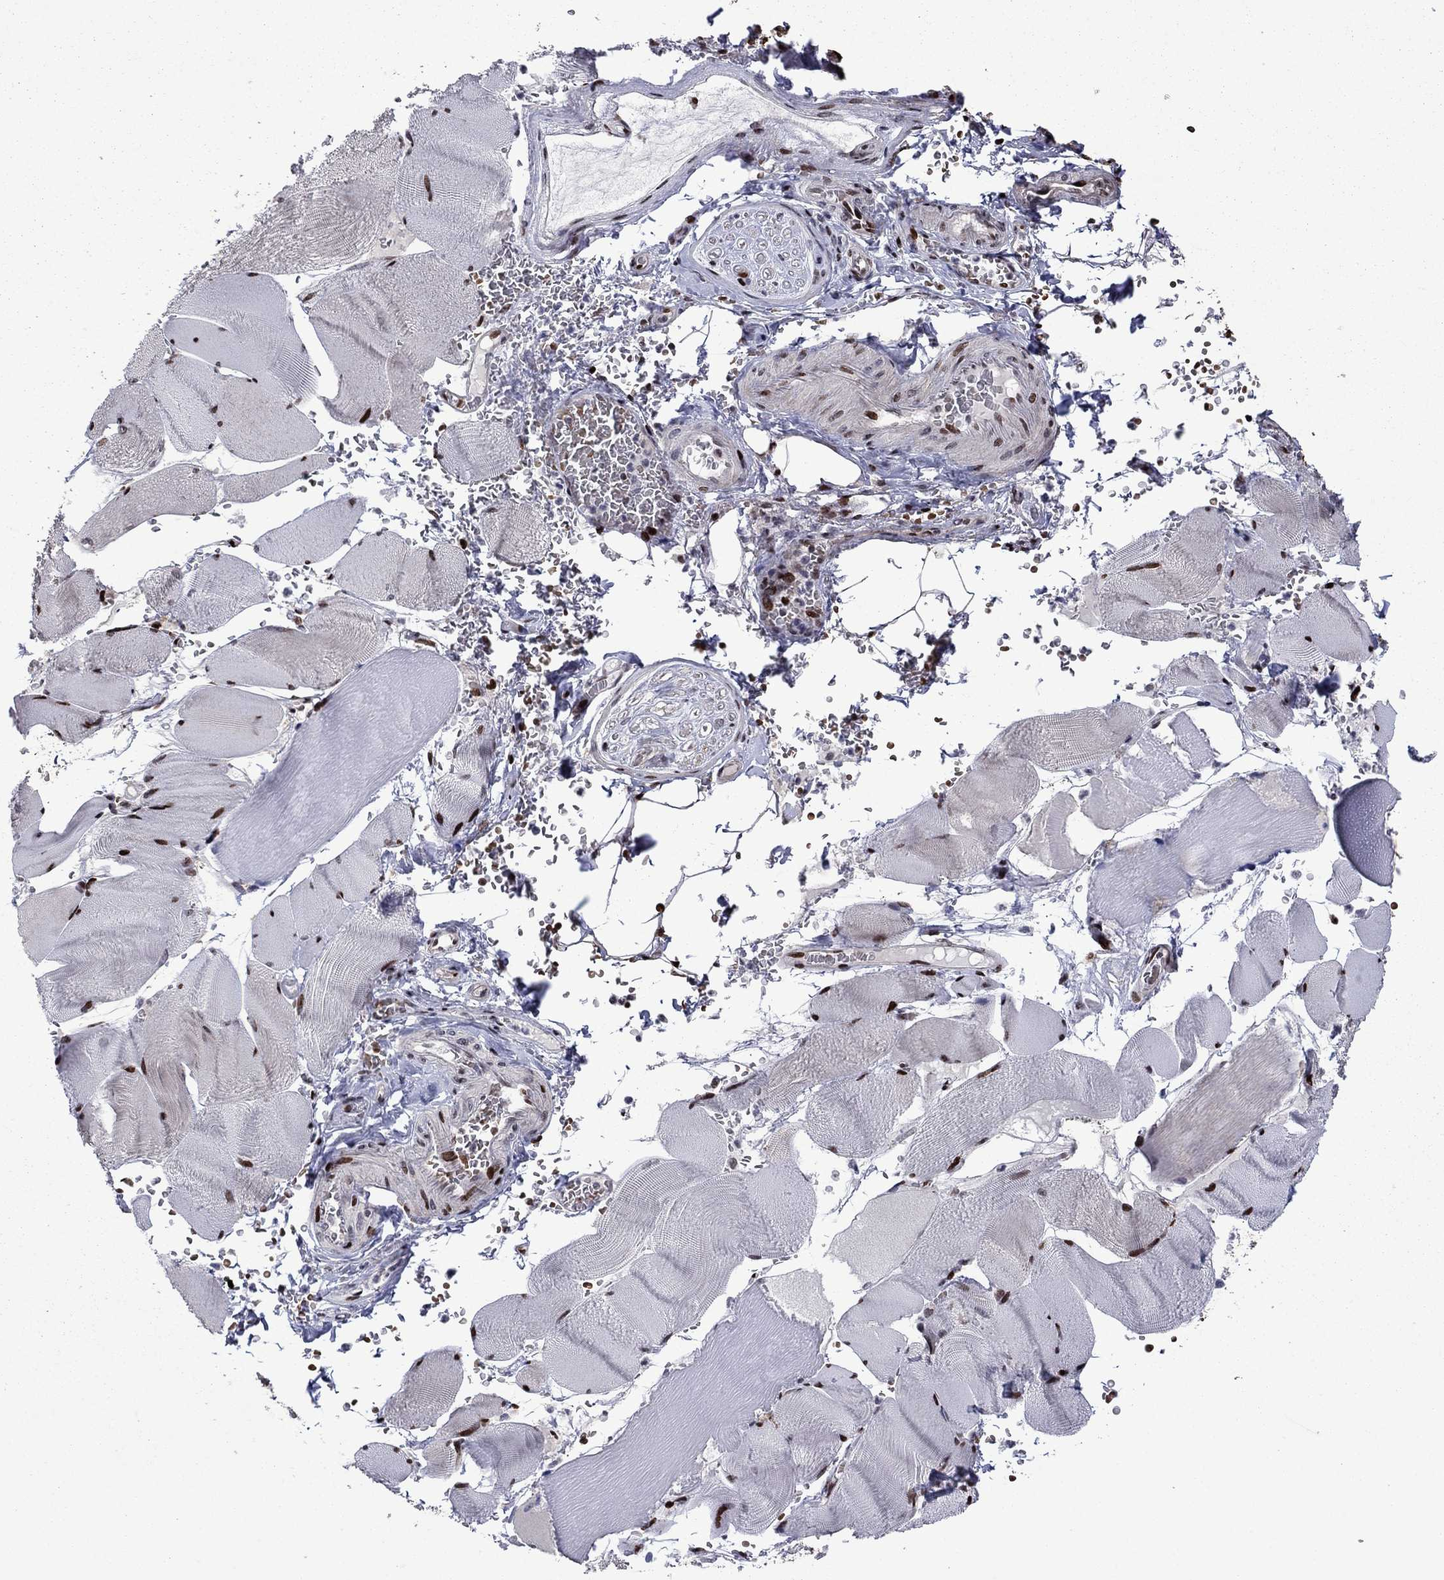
{"staining": {"intensity": "strong", "quantity": ">75%", "location": "nuclear"}, "tissue": "skeletal muscle", "cell_type": "Myocytes", "image_type": "normal", "snomed": [{"axis": "morphology", "description": "Normal tissue, NOS"}, {"axis": "topography", "description": "Skeletal muscle"}], "caption": "Immunohistochemical staining of unremarkable human skeletal muscle shows >75% levels of strong nuclear protein expression in about >75% of myocytes. The staining was performed using DAB to visualize the protein expression in brown, while the nuclei were stained in blue with hematoxylin (Magnification: 20x).", "gene": "LIMK1", "patient": {"sex": "male", "age": 56}}